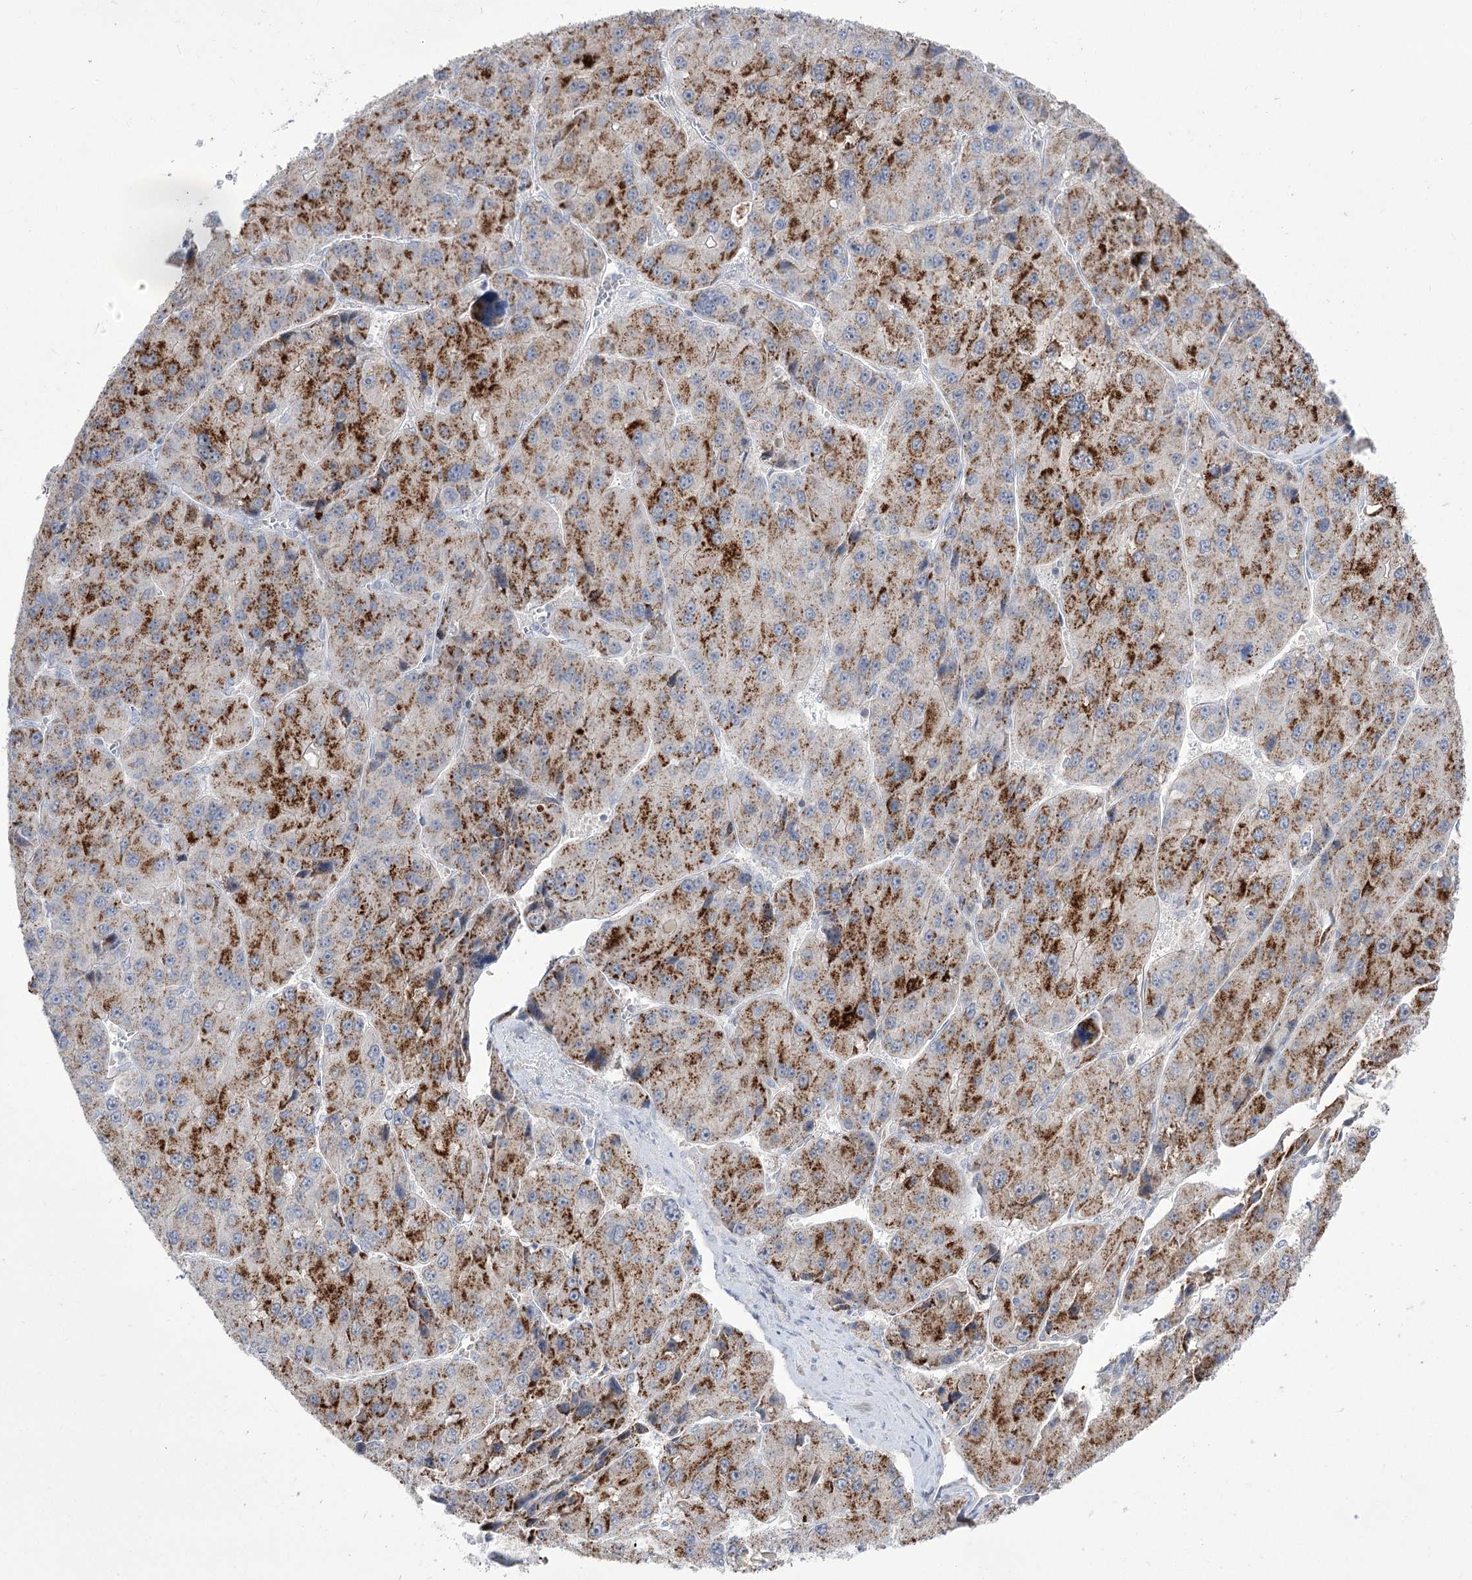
{"staining": {"intensity": "moderate", "quantity": ">75%", "location": "cytoplasmic/membranous"}, "tissue": "liver cancer", "cell_type": "Tumor cells", "image_type": "cancer", "snomed": [{"axis": "morphology", "description": "Carcinoma, Hepatocellular, NOS"}, {"axis": "topography", "description": "Liver"}], "caption": "Hepatocellular carcinoma (liver) was stained to show a protein in brown. There is medium levels of moderate cytoplasmic/membranous expression in about >75% of tumor cells.", "gene": "BEND7", "patient": {"sex": "female", "age": 73}}